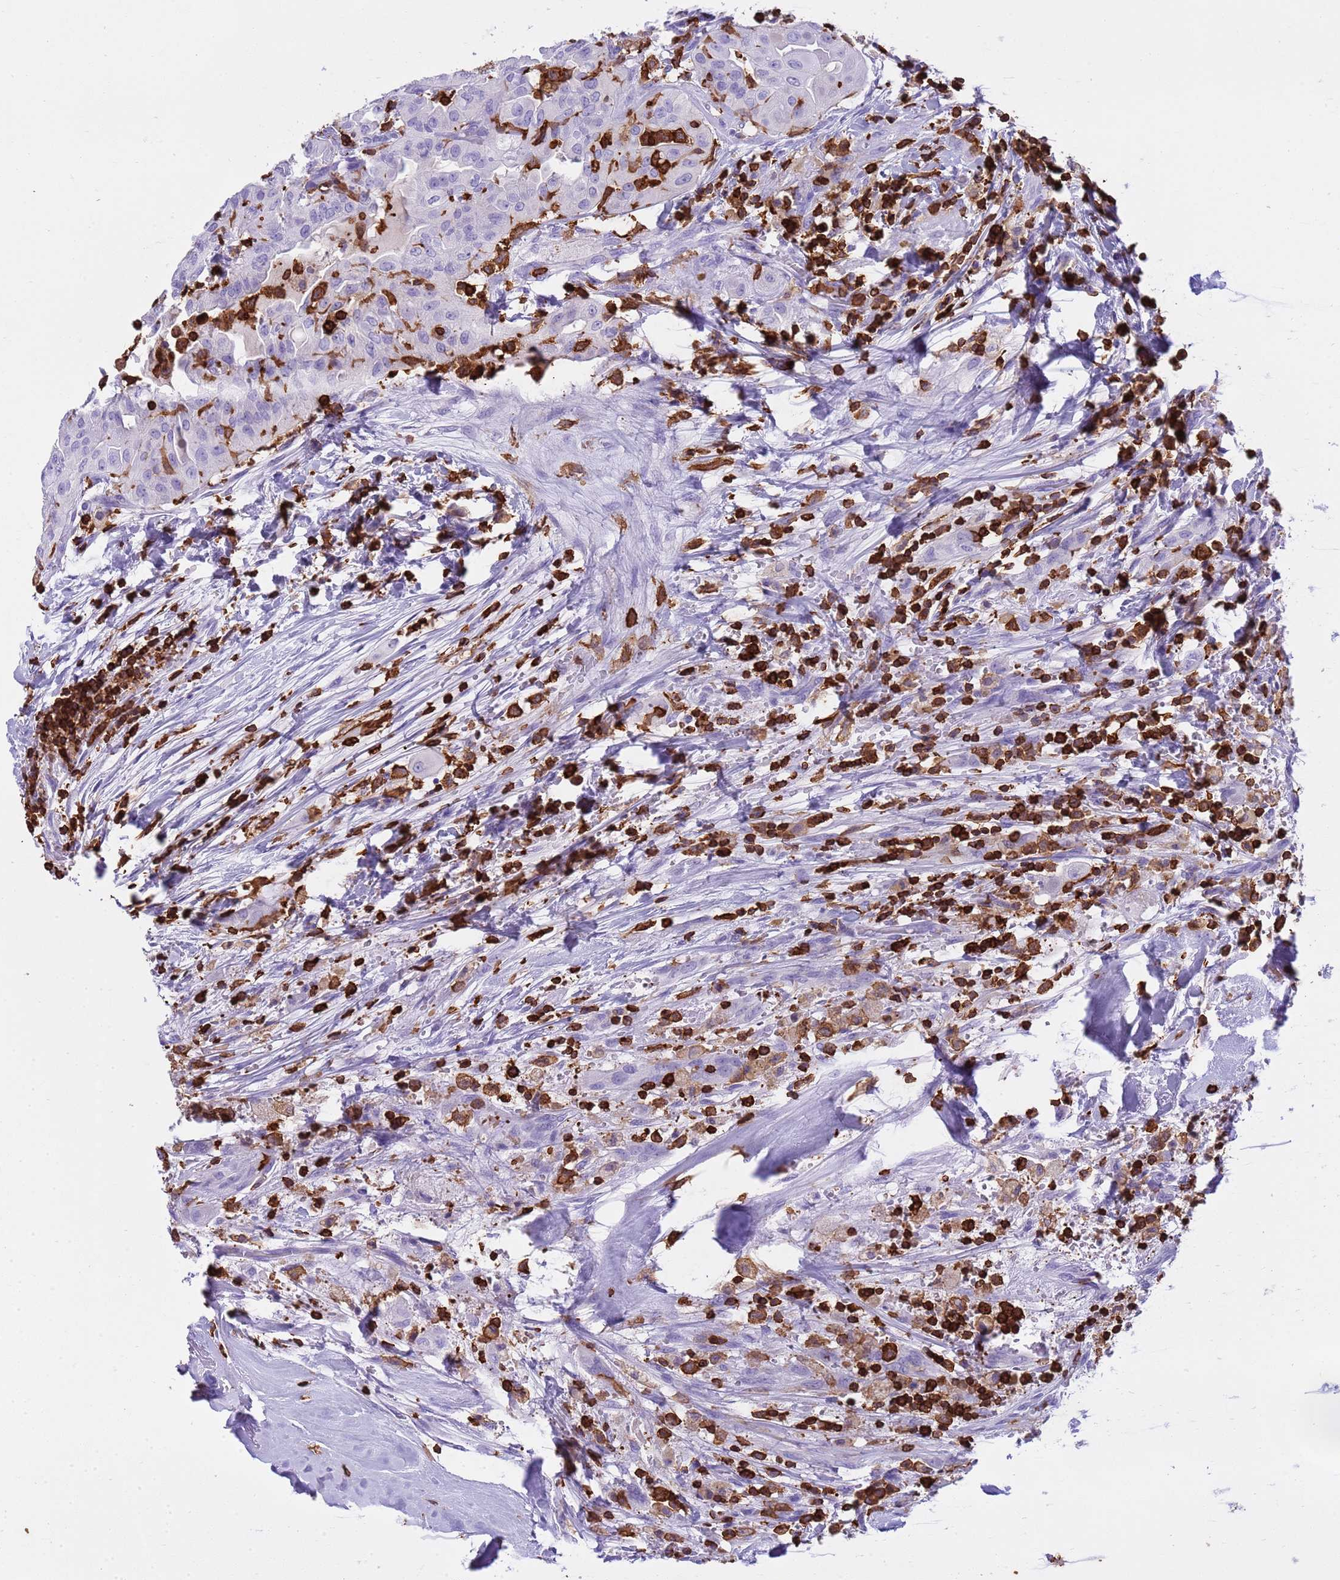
{"staining": {"intensity": "negative", "quantity": "none", "location": "none"}, "tissue": "thyroid cancer", "cell_type": "Tumor cells", "image_type": "cancer", "snomed": [{"axis": "morphology", "description": "Papillary adenocarcinoma, NOS"}, {"axis": "topography", "description": "Thyroid gland"}], "caption": "This is an immunohistochemistry (IHC) photomicrograph of human thyroid cancer. There is no expression in tumor cells.", "gene": "IRF5", "patient": {"sex": "female", "age": 59}}